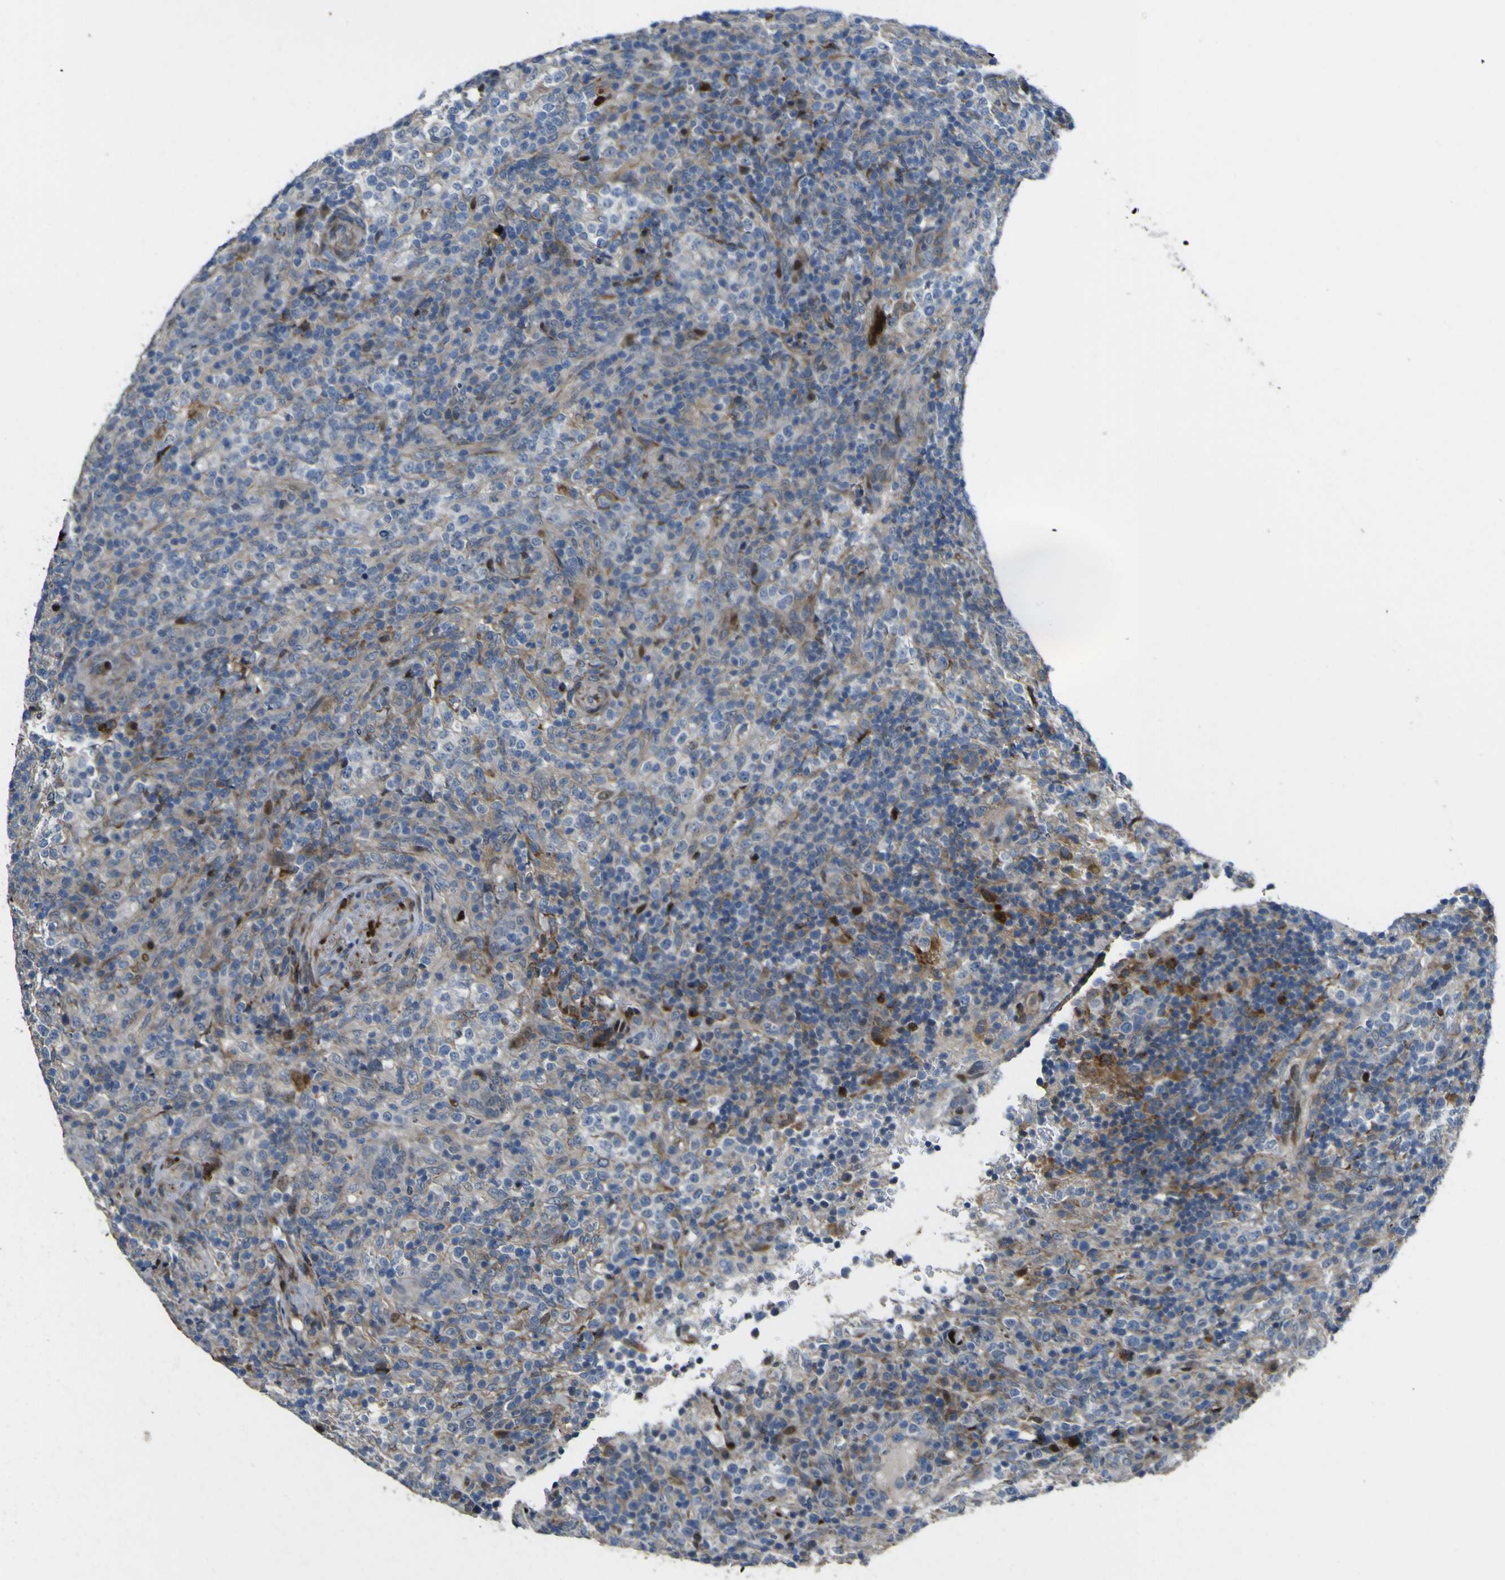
{"staining": {"intensity": "weak", "quantity": "25%-75%", "location": "cytoplasmic/membranous"}, "tissue": "lymphoma", "cell_type": "Tumor cells", "image_type": "cancer", "snomed": [{"axis": "morphology", "description": "Malignant lymphoma, non-Hodgkin's type, High grade"}, {"axis": "topography", "description": "Lymph node"}], "caption": "Immunohistochemistry (IHC) staining of lymphoma, which displays low levels of weak cytoplasmic/membranous expression in approximately 25%-75% of tumor cells indicating weak cytoplasmic/membranous protein staining. The staining was performed using DAB (3,3'-diaminobenzidine) (brown) for protein detection and nuclei were counterstained in hematoxylin (blue).", "gene": "LBHD1", "patient": {"sex": "female", "age": 76}}